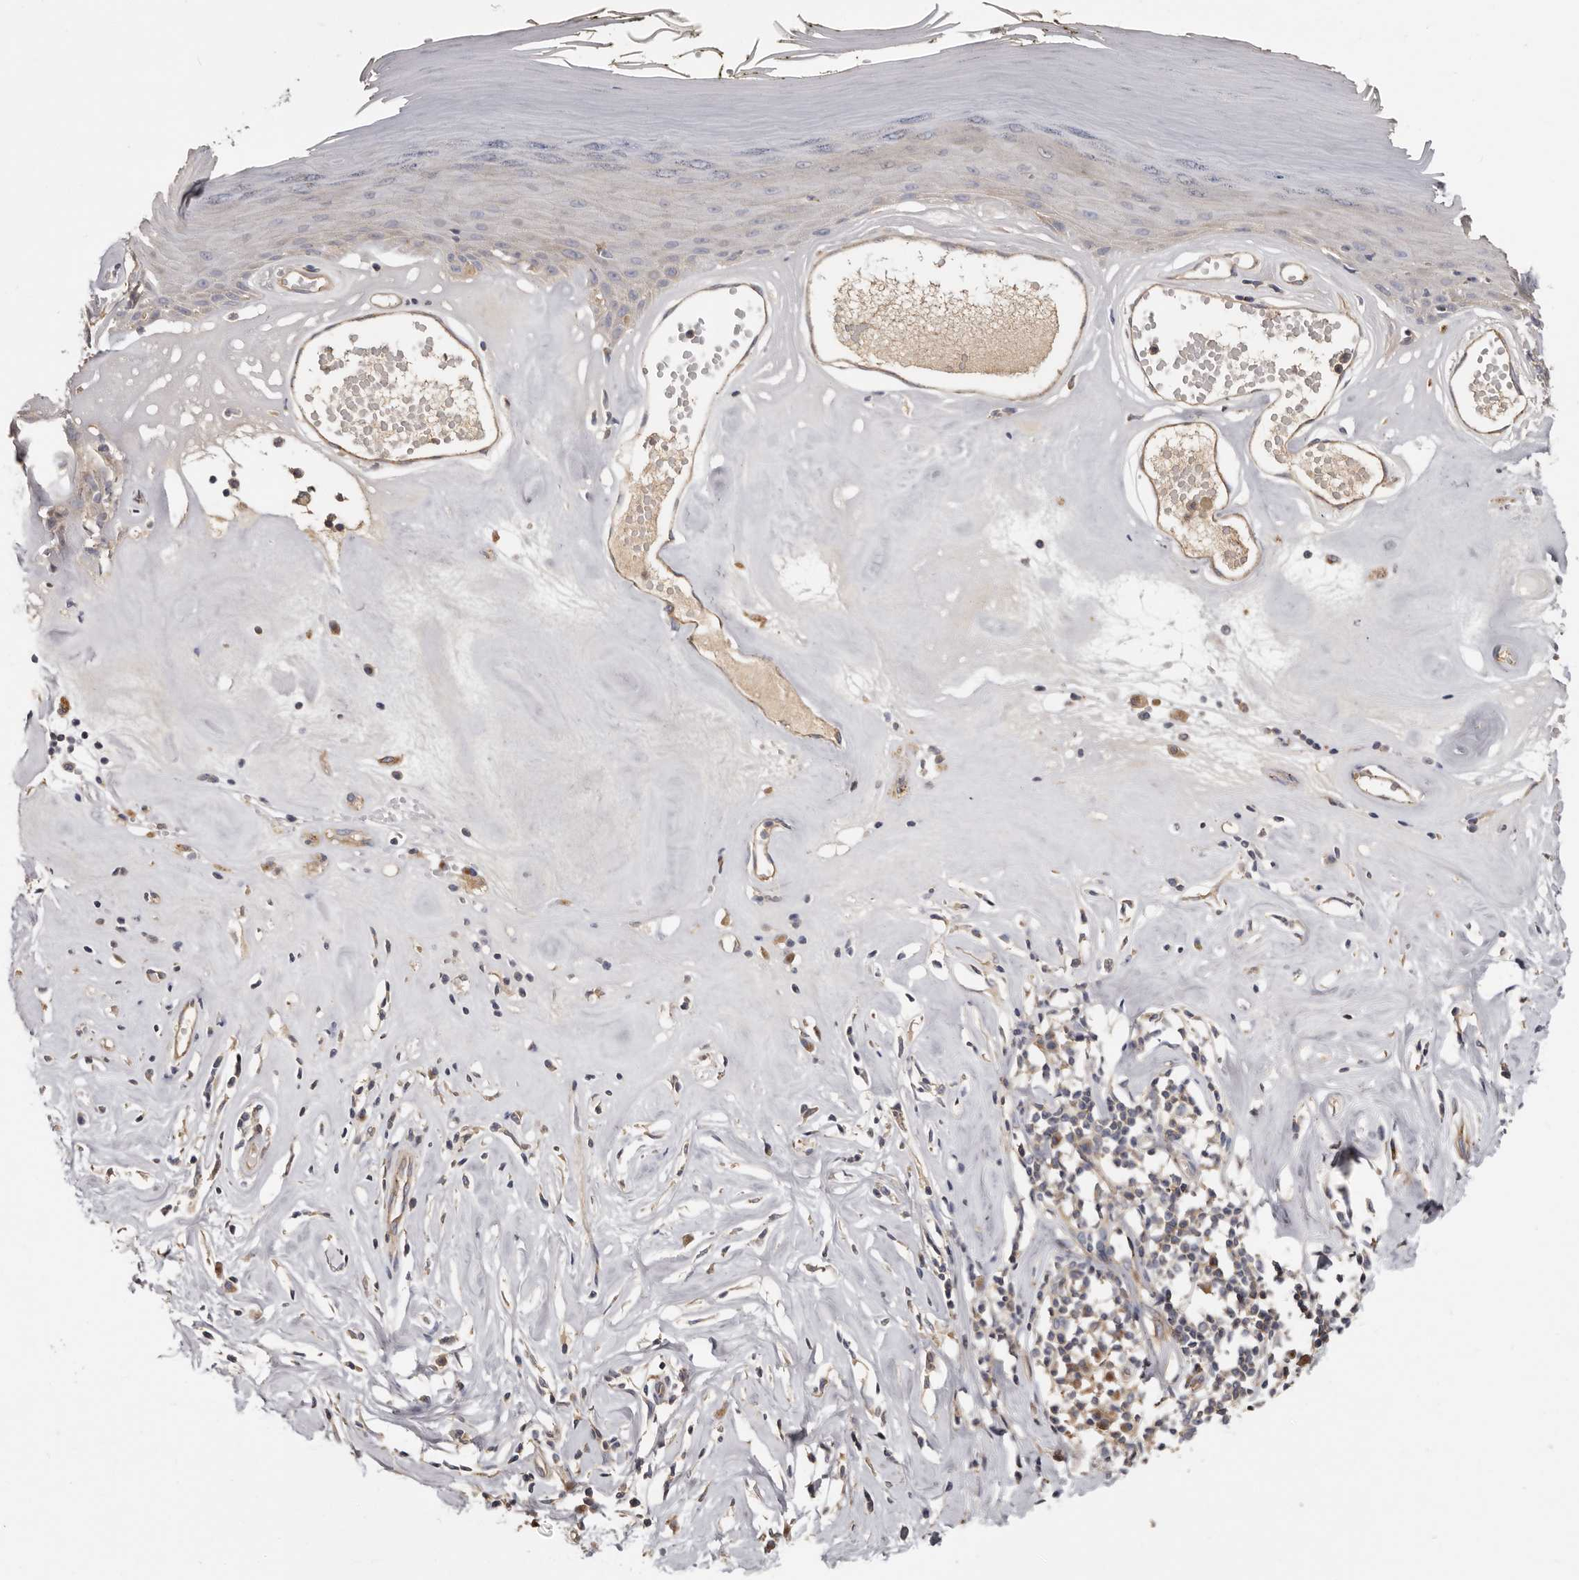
{"staining": {"intensity": "weak", "quantity": "<25%", "location": "cytoplasmic/membranous"}, "tissue": "skin", "cell_type": "Epidermal cells", "image_type": "normal", "snomed": [{"axis": "morphology", "description": "Normal tissue, NOS"}, {"axis": "morphology", "description": "Inflammation, NOS"}, {"axis": "topography", "description": "Vulva"}], "caption": "Epidermal cells are negative for brown protein staining in benign skin. (IHC, brightfield microscopy, high magnification).", "gene": "INKA2", "patient": {"sex": "female", "age": 84}}